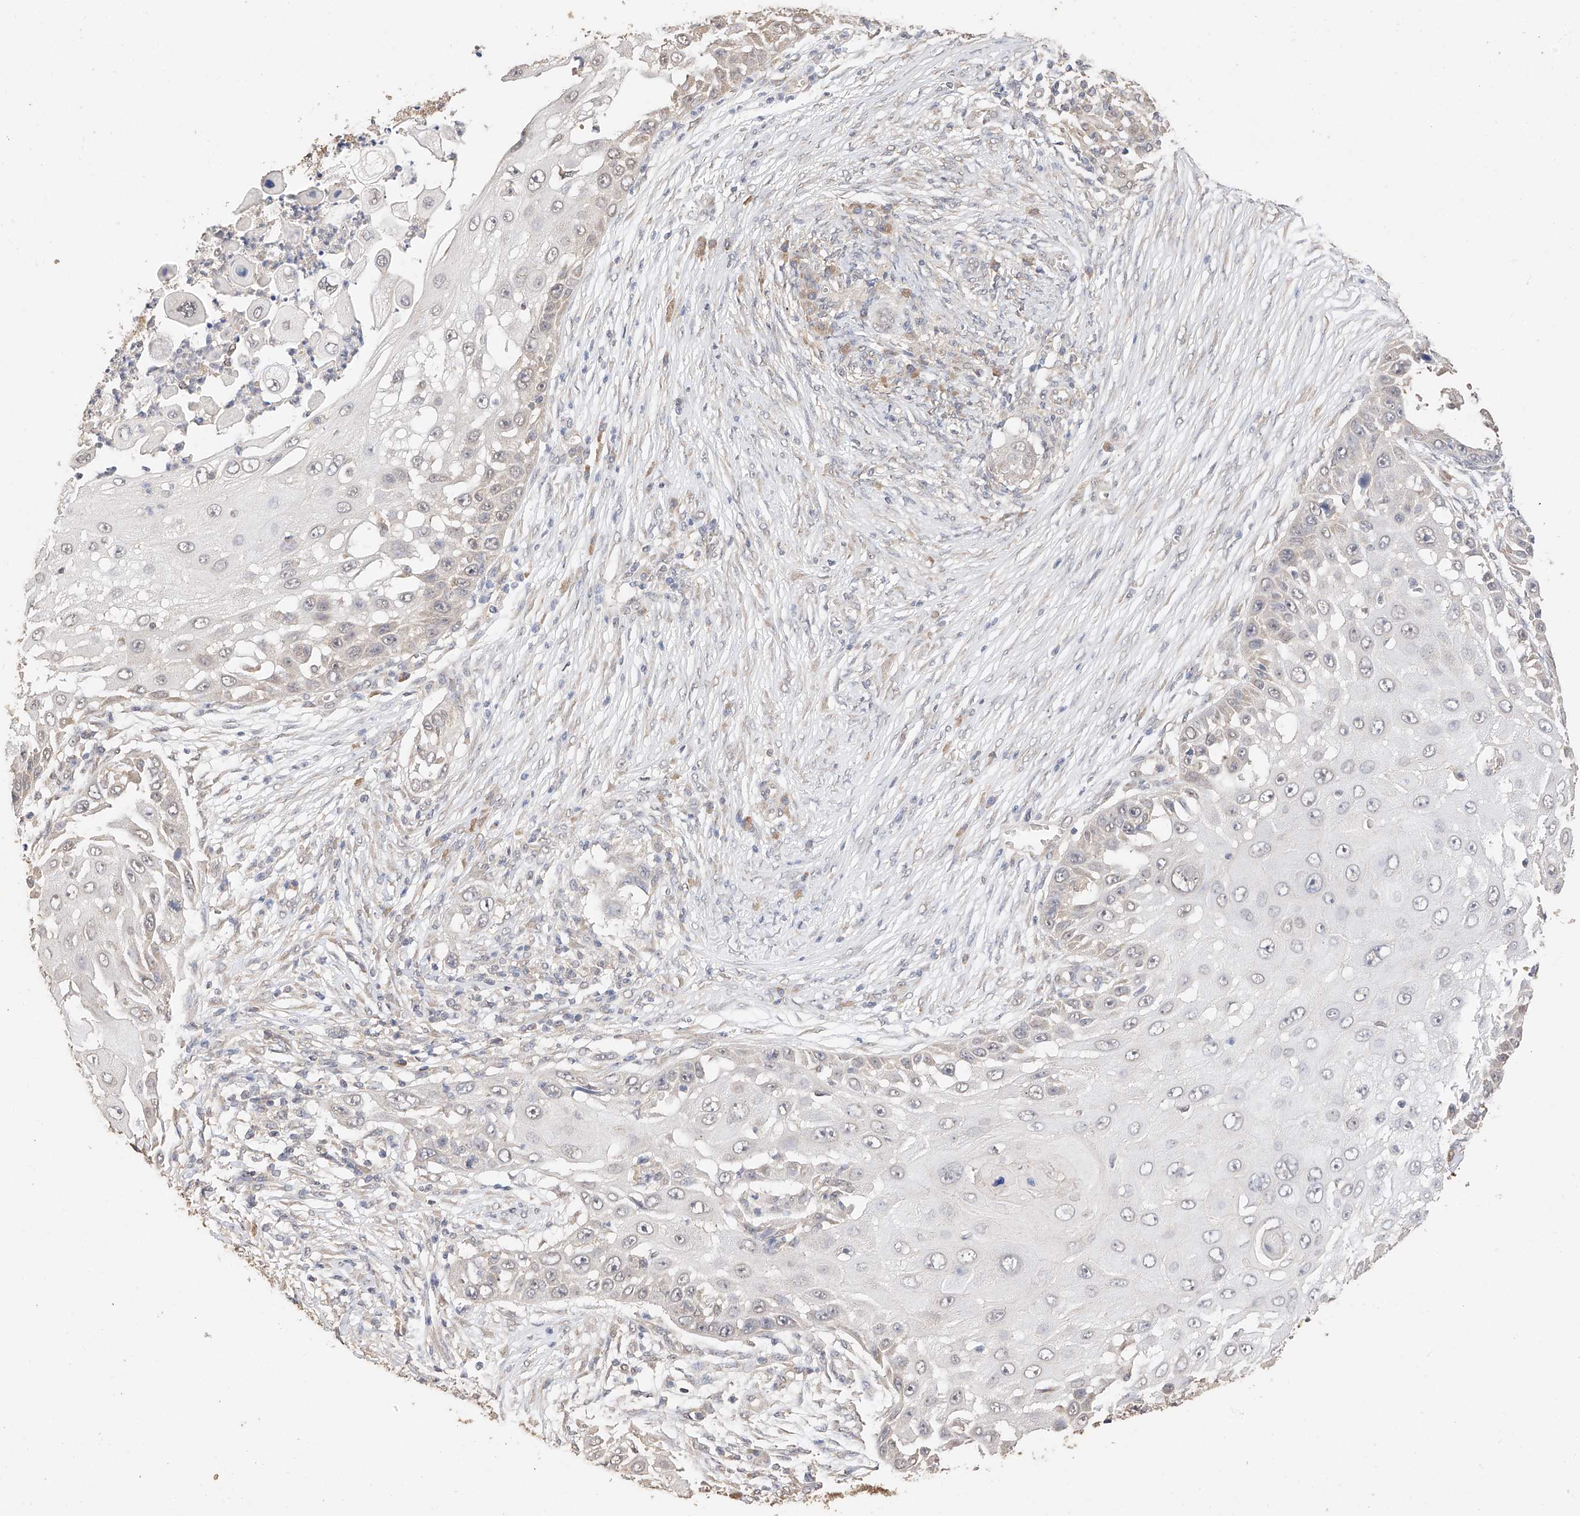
{"staining": {"intensity": "negative", "quantity": "none", "location": "none"}, "tissue": "skin cancer", "cell_type": "Tumor cells", "image_type": "cancer", "snomed": [{"axis": "morphology", "description": "Squamous cell carcinoma, NOS"}, {"axis": "topography", "description": "Skin"}], "caption": "Skin cancer (squamous cell carcinoma) was stained to show a protein in brown. There is no significant staining in tumor cells.", "gene": "IL22RA2", "patient": {"sex": "female", "age": 44}}